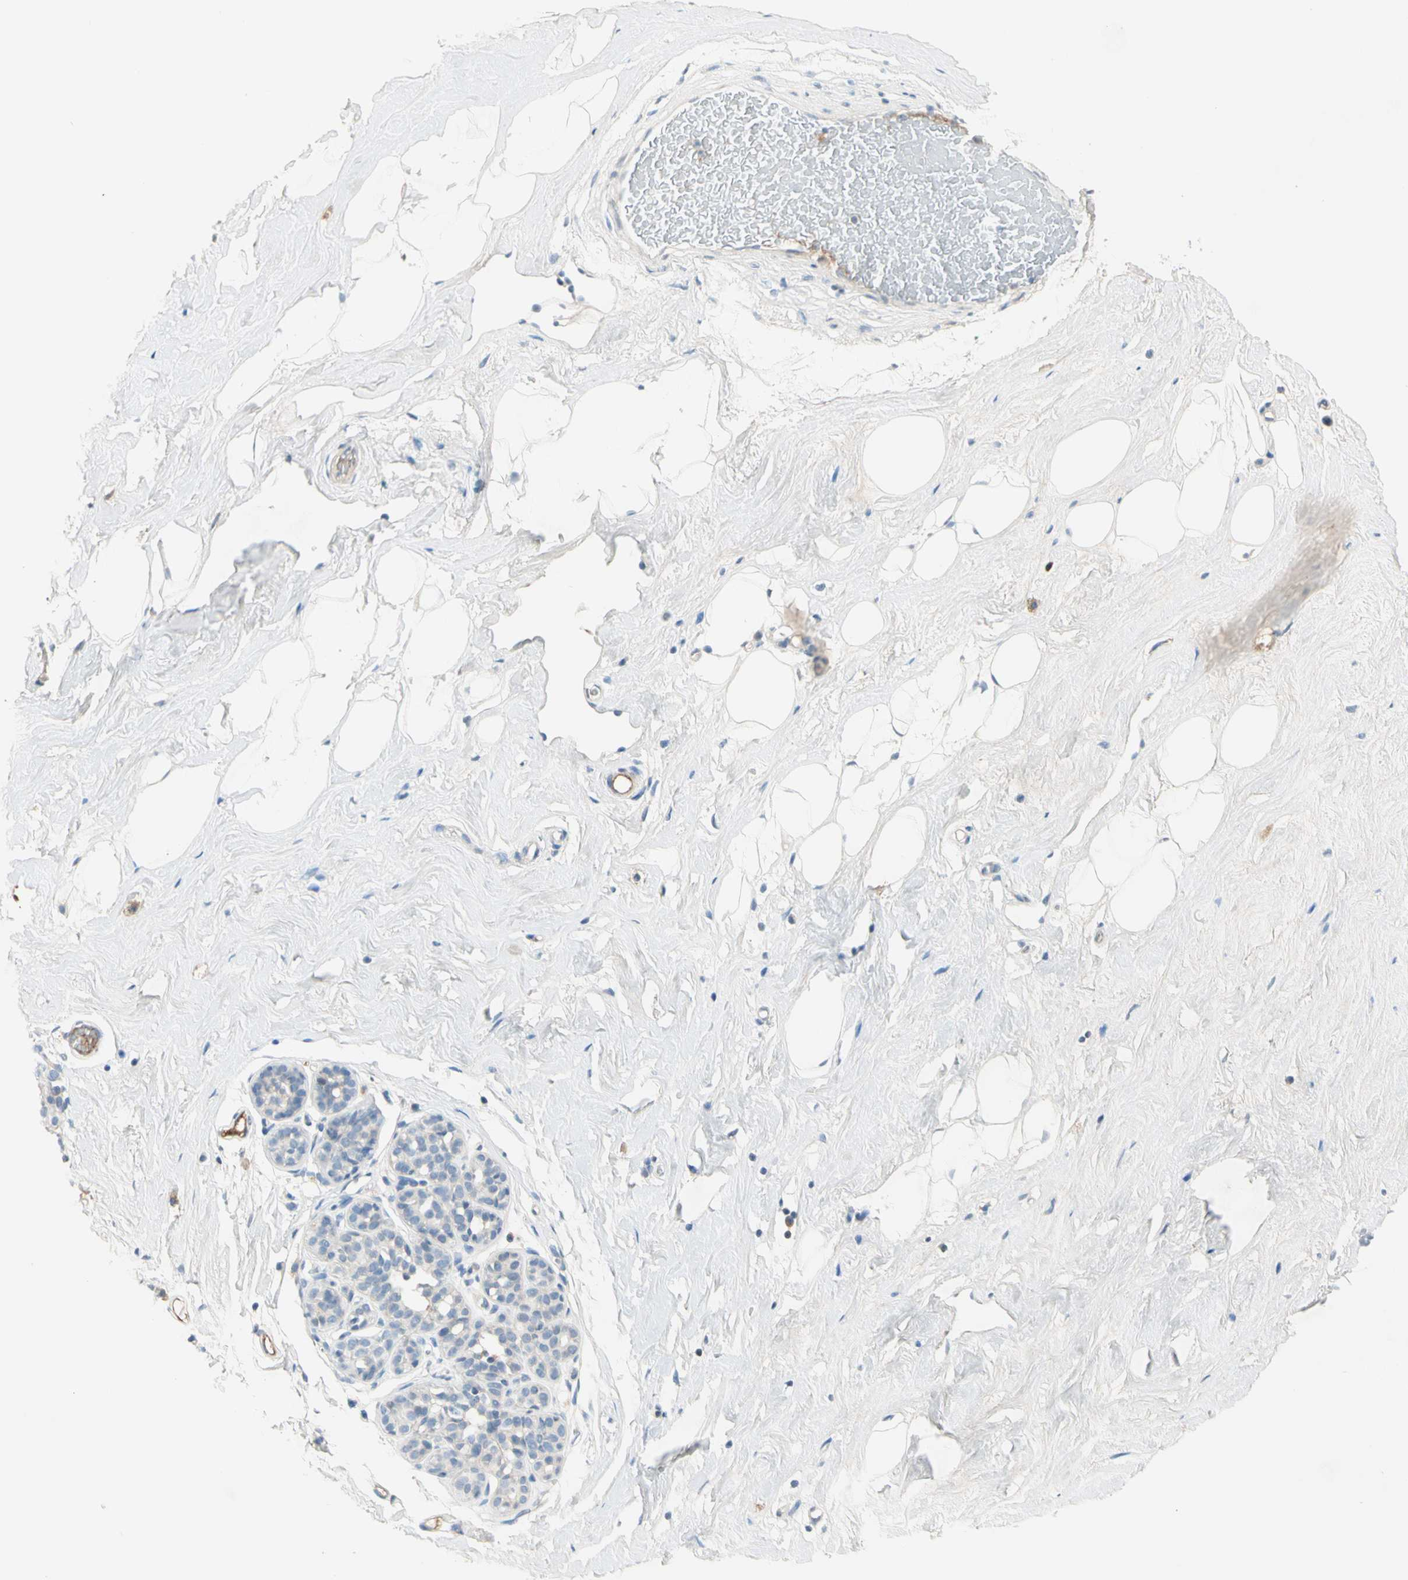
{"staining": {"intensity": "negative", "quantity": "none", "location": "none"}, "tissue": "breast", "cell_type": "Adipocytes", "image_type": "normal", "snomed": [{"axis": "morphology", "description": "Normal tissue, NOS"}, {"axis": "topography", "description": "Breast"}], "caption": "A histopathology image of breast stained for a protein displays no brown staining in adipocytes. (Brightfield microscopy of DAB (3,3'-diaminobenzidine) immunohistochemistry at high magnification).", "gene": "SERPIND1", "patient": {"sex": "female", "age": 75}}